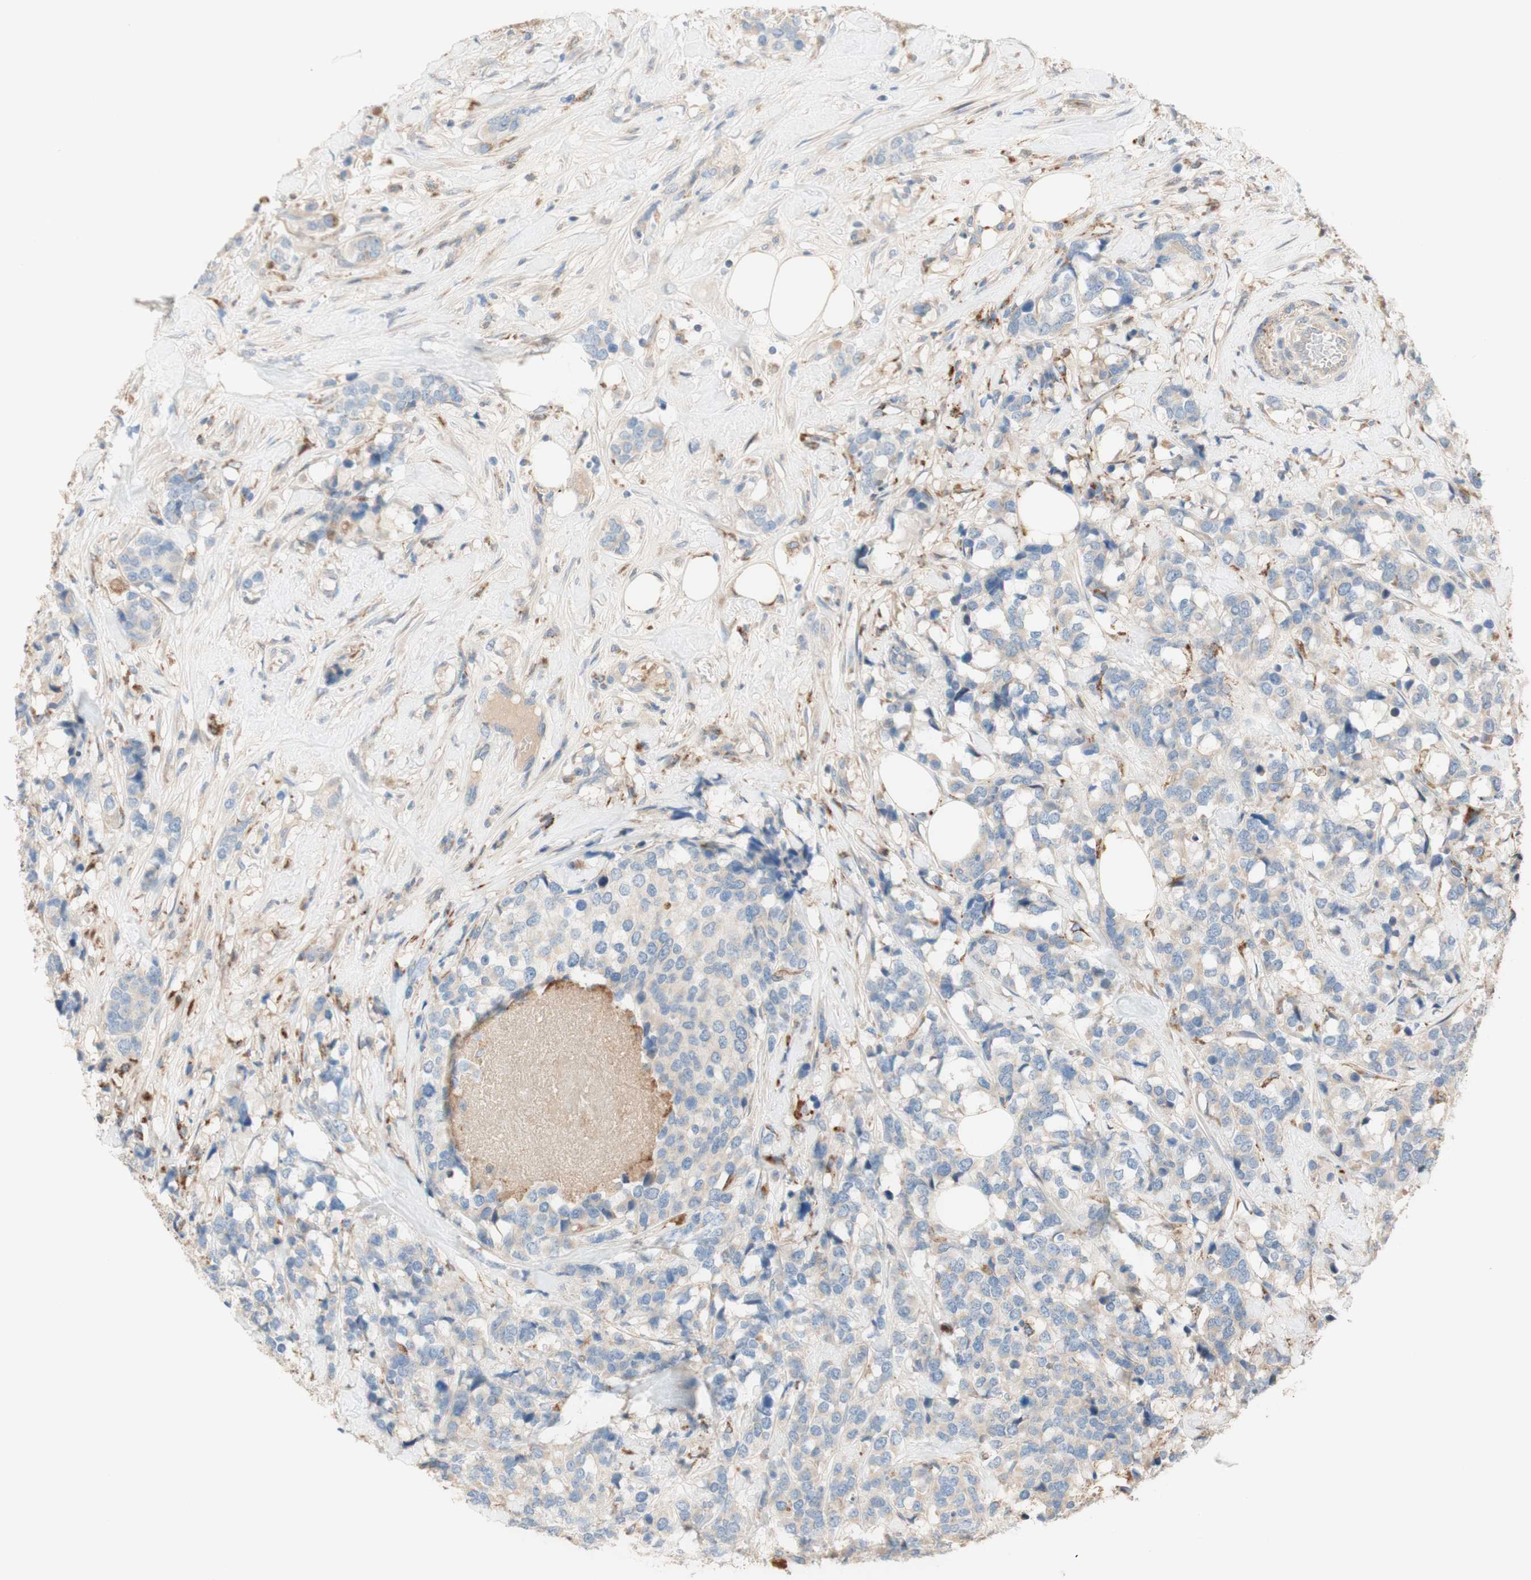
{"staining": {"intensity": "negative", "quantity": "none", "location": "none"}, "tissue": "breast cancer", "cell_type": "Tumor cells", "image_type": "cancer", "snomed": [{"axis": "morphology", "description": "Lobular carcinoma"}, {"axis": "topography", "description": "Breast"}], "caption": "Protein analysis of breast cancer reveals no significant staining in tumor cells.", "gene": "PTPN21", "patient": {"sex": "female", "age": 59}}